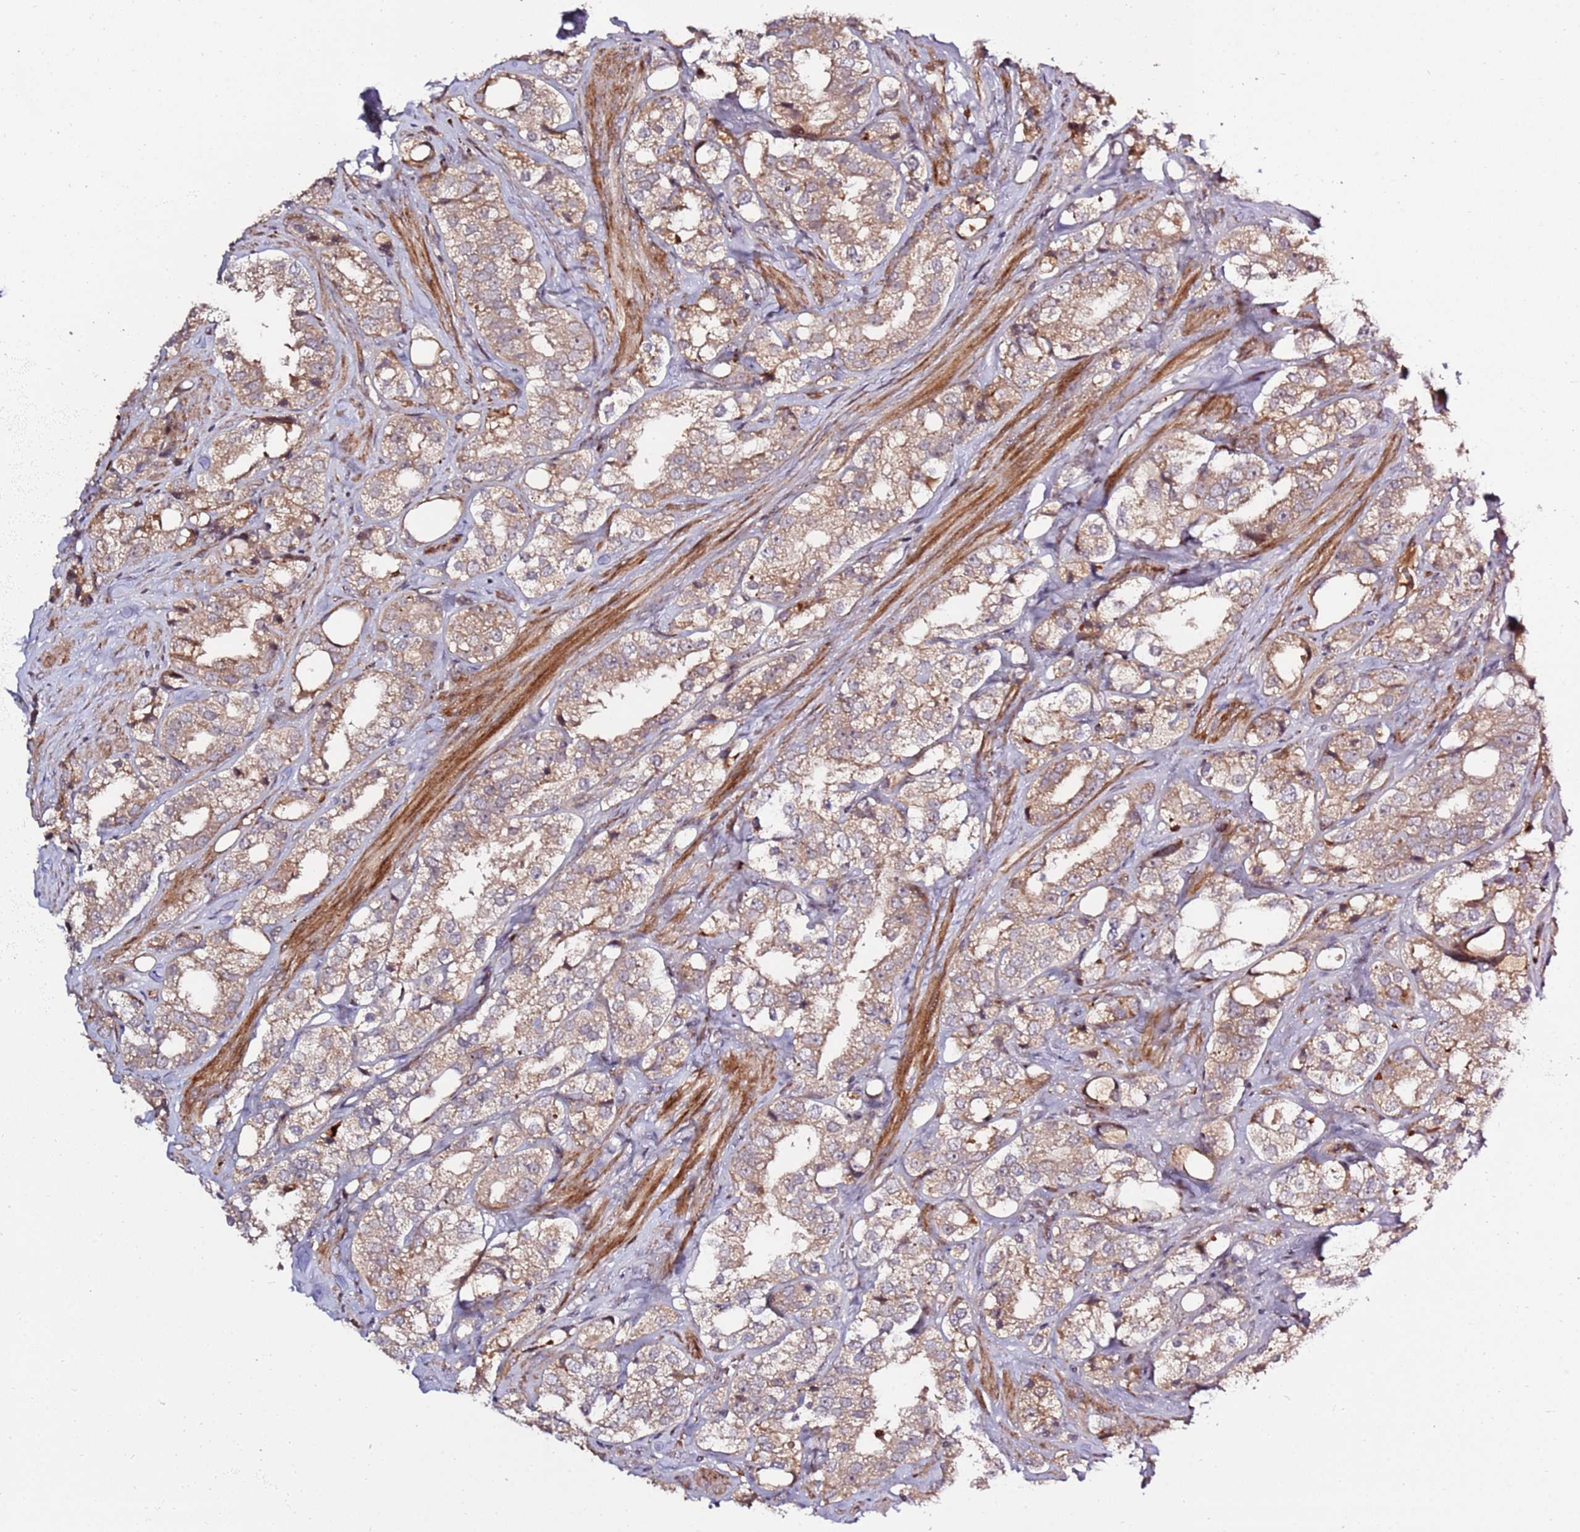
{"staining": {"intensity": "moderate", "quantity": ">75%", "location": "cytoplasmic/membranous"}, "tissue": "prostate cancer", "cell_type": "Tumor cells", "image_type": "cancer", "snomed": [{"axis": "morphology", "description": "Adenocarcinoma, NOS"}, {"axis": "topography", "description": "Prostate"}], "caption": "Human adenocarcinoma (prostate) stained with a protein marker displays moderate staining in tumor cells.", "gene": "RHBDL1", "patient": {"sex": "male", "age": 79}}